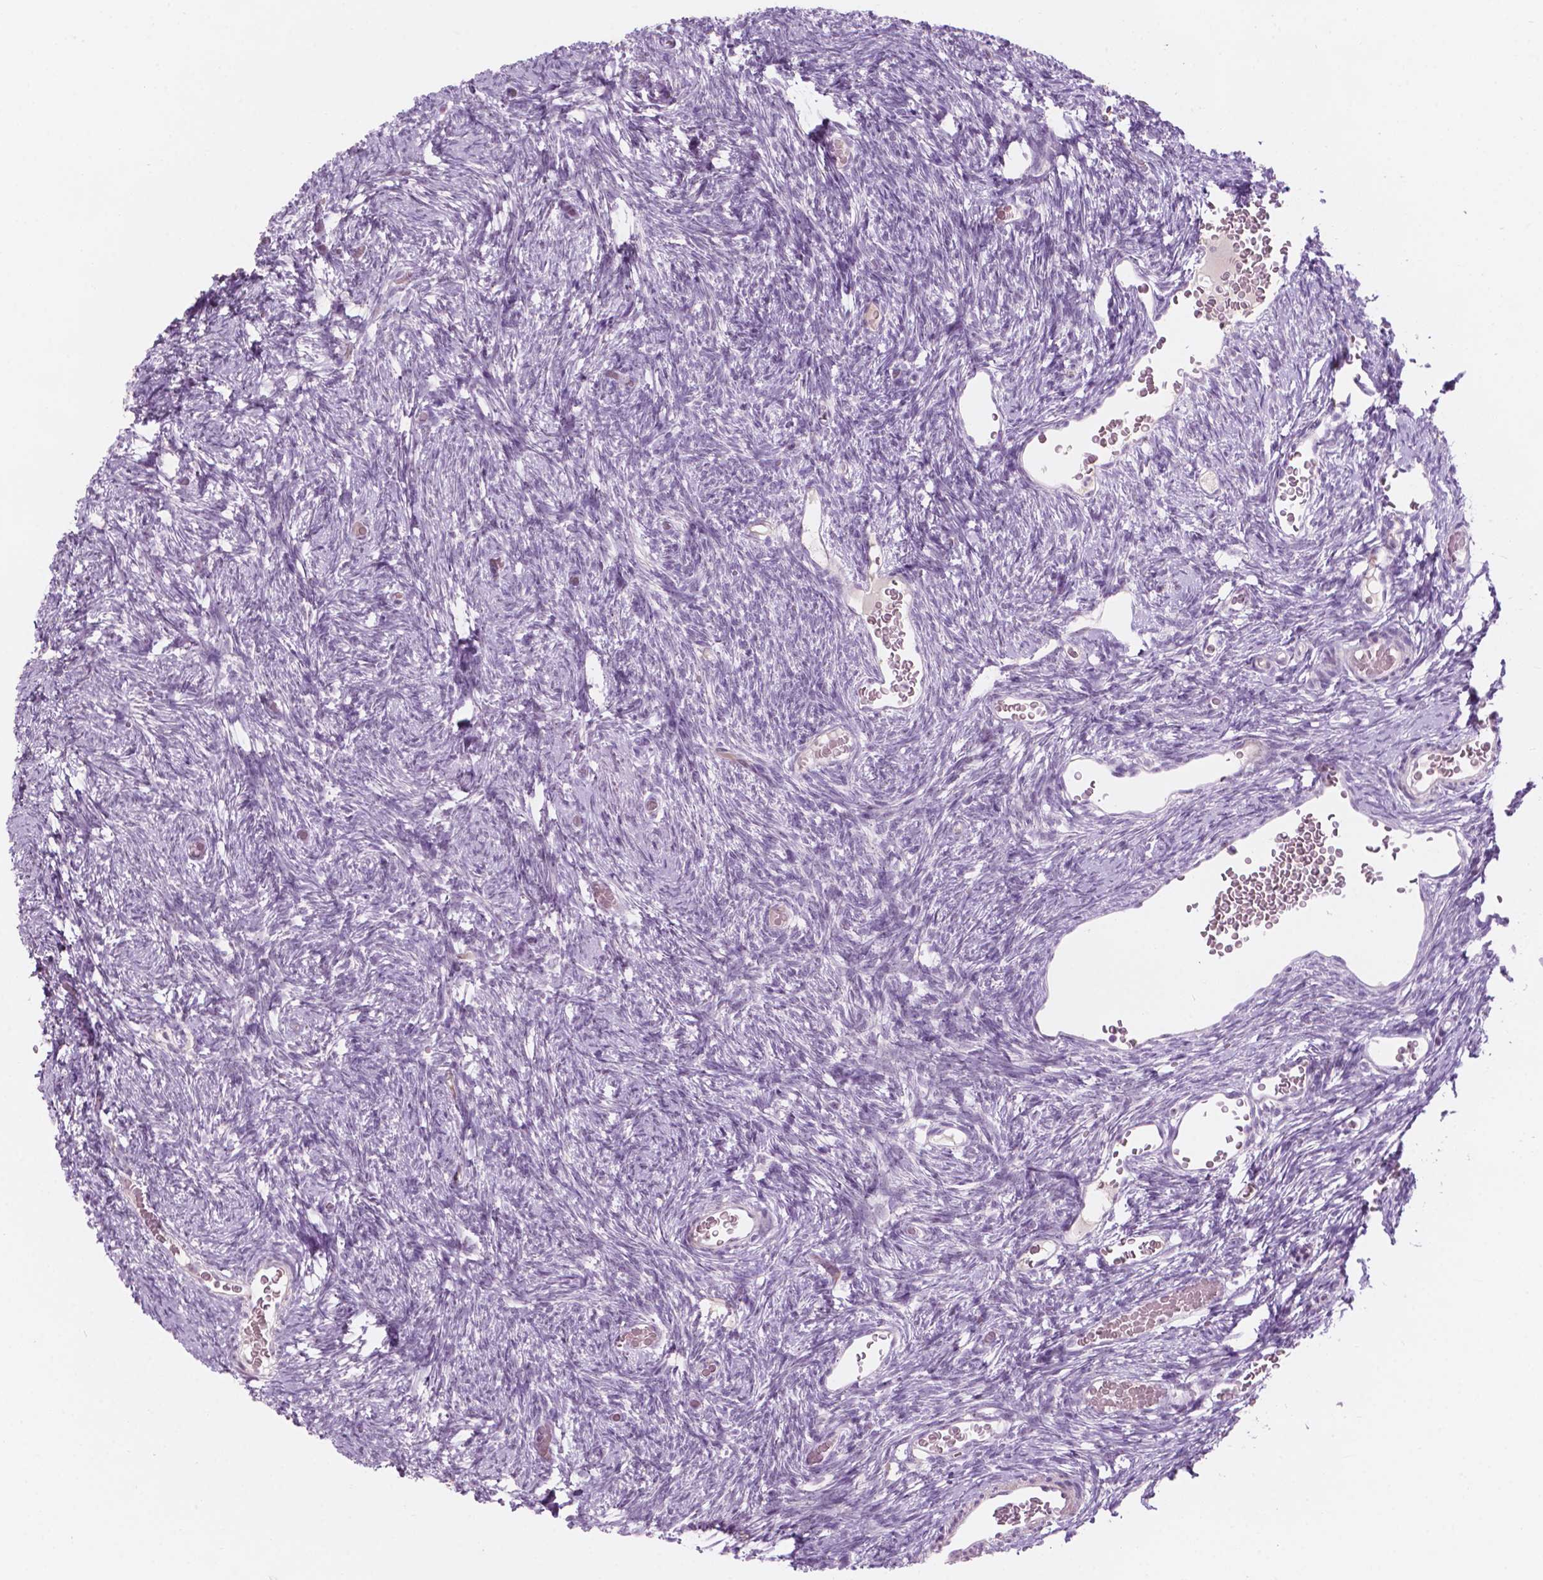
{"staining": {"intensity": "strong", "quantity": "25%-75%", "location": "cytoplasmic/membranous,nuclear"}, "tissue": "ovary", "cell_type": "Follicle cells", "image_type": "normal", "snomed": [{"axis": "morphology", "description": "Normal tissue, NOS"}, {"axis": "topography", "description": "Ovary"}], "caption": "The immunohistochemical stain shows strong cytoplasmic/membranous,nuclear staining in follicle cells of benign ovary.", "gene": "ZNF853", "patient": {"sex": "female", "age": 39}}